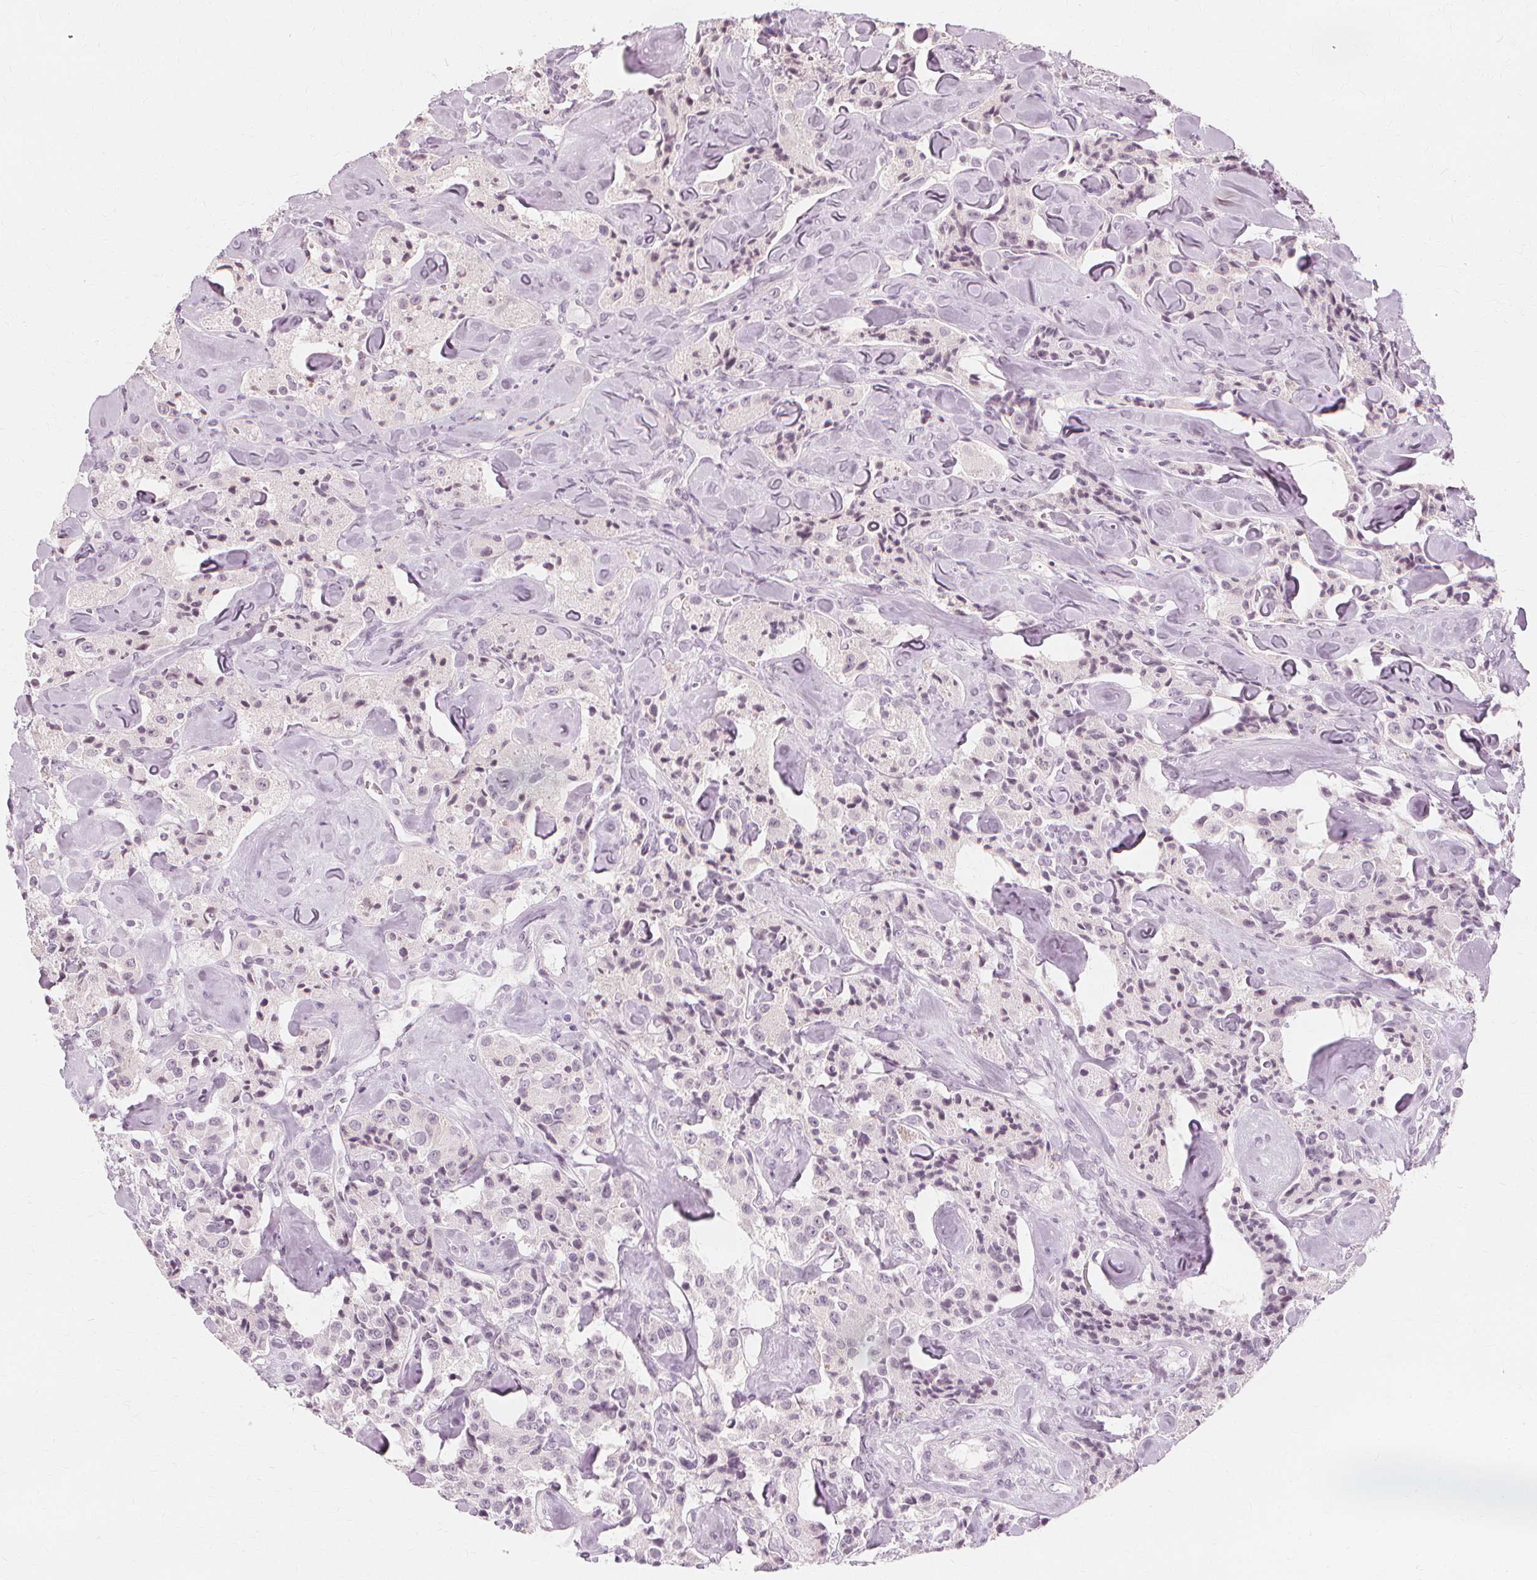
{"staining": {"intensity": "negative", "quantity": "none", "location": "none"}, "tissue": "carcinoid", "cell_type": "Tumor cells", "image_type": "cancer", "snomed": [{"axis": "morphology", "description": "Carcinoid, malignant, NOS"}, {"axis": "topography", "description": "Pancreas"}], "caption": "IHC image of carcinoid (malignant) stained for a protein (brown), which displays no expression in tumor cells.", "gene": "NXPE1", "patient": {"sex": "male", "age": 41}}